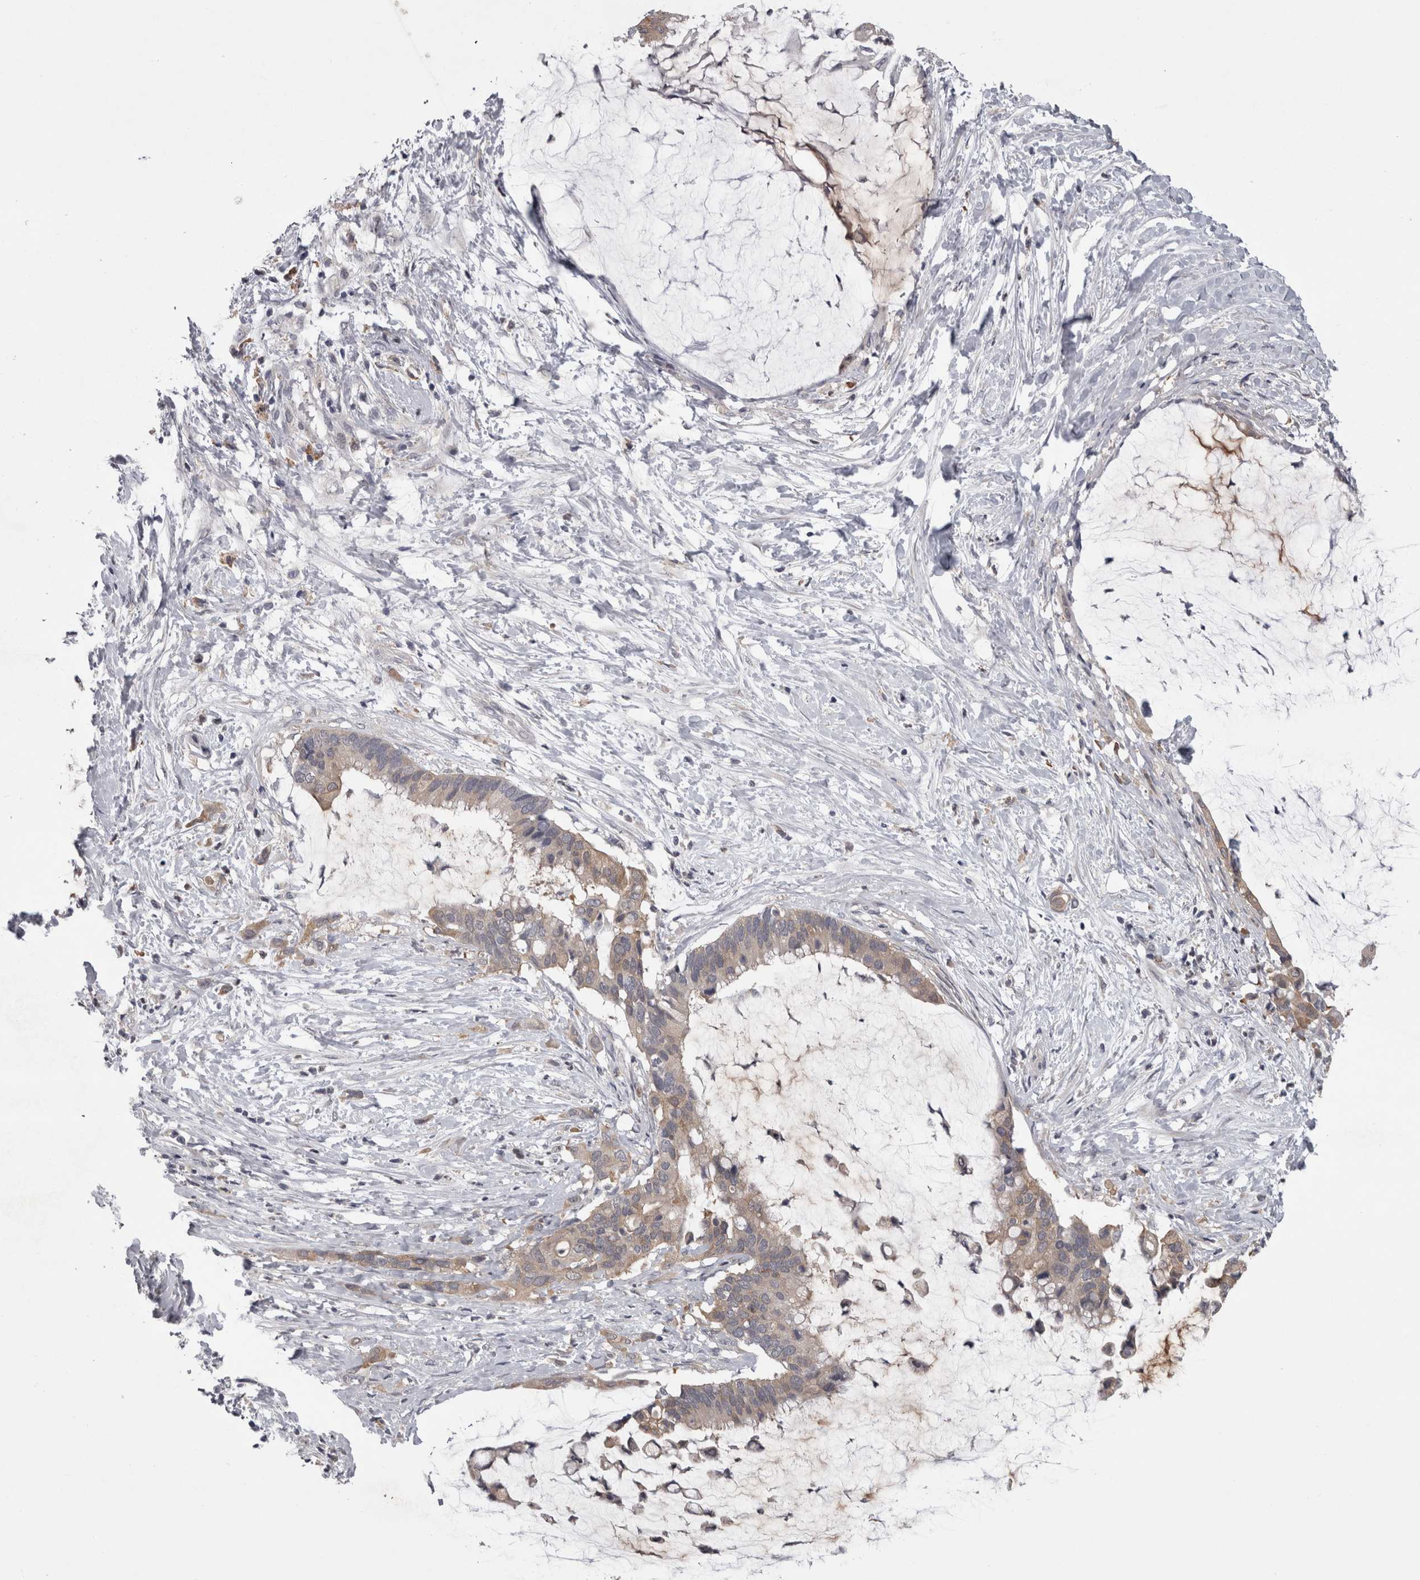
{"staining": {"intensity": "weak", "quantity": "25%-75%", "location": "cytoplasmic/membranous"}, "tissue": "pancreatic cancer", "cell_type": "Tumor cells", "image_type": "cancer", "snomed": [{"axis": "morphology", "description": "Adenocarcinoma, NOS"}, {"axis": "topography", "description": "Pancreas"}], "caption": "DAB (3,3'-diaminobenzidine) immunohistochemical staining of pancreatic adenocarcinoma shows weak cytoplasmic/membranous protein staining in about 25%-75% of tumor cells. (Brightfield microscopy of DAB IHC at high magnification).", "gene": "PRKCI", "patient": {"sex": "male", "age": 41}}